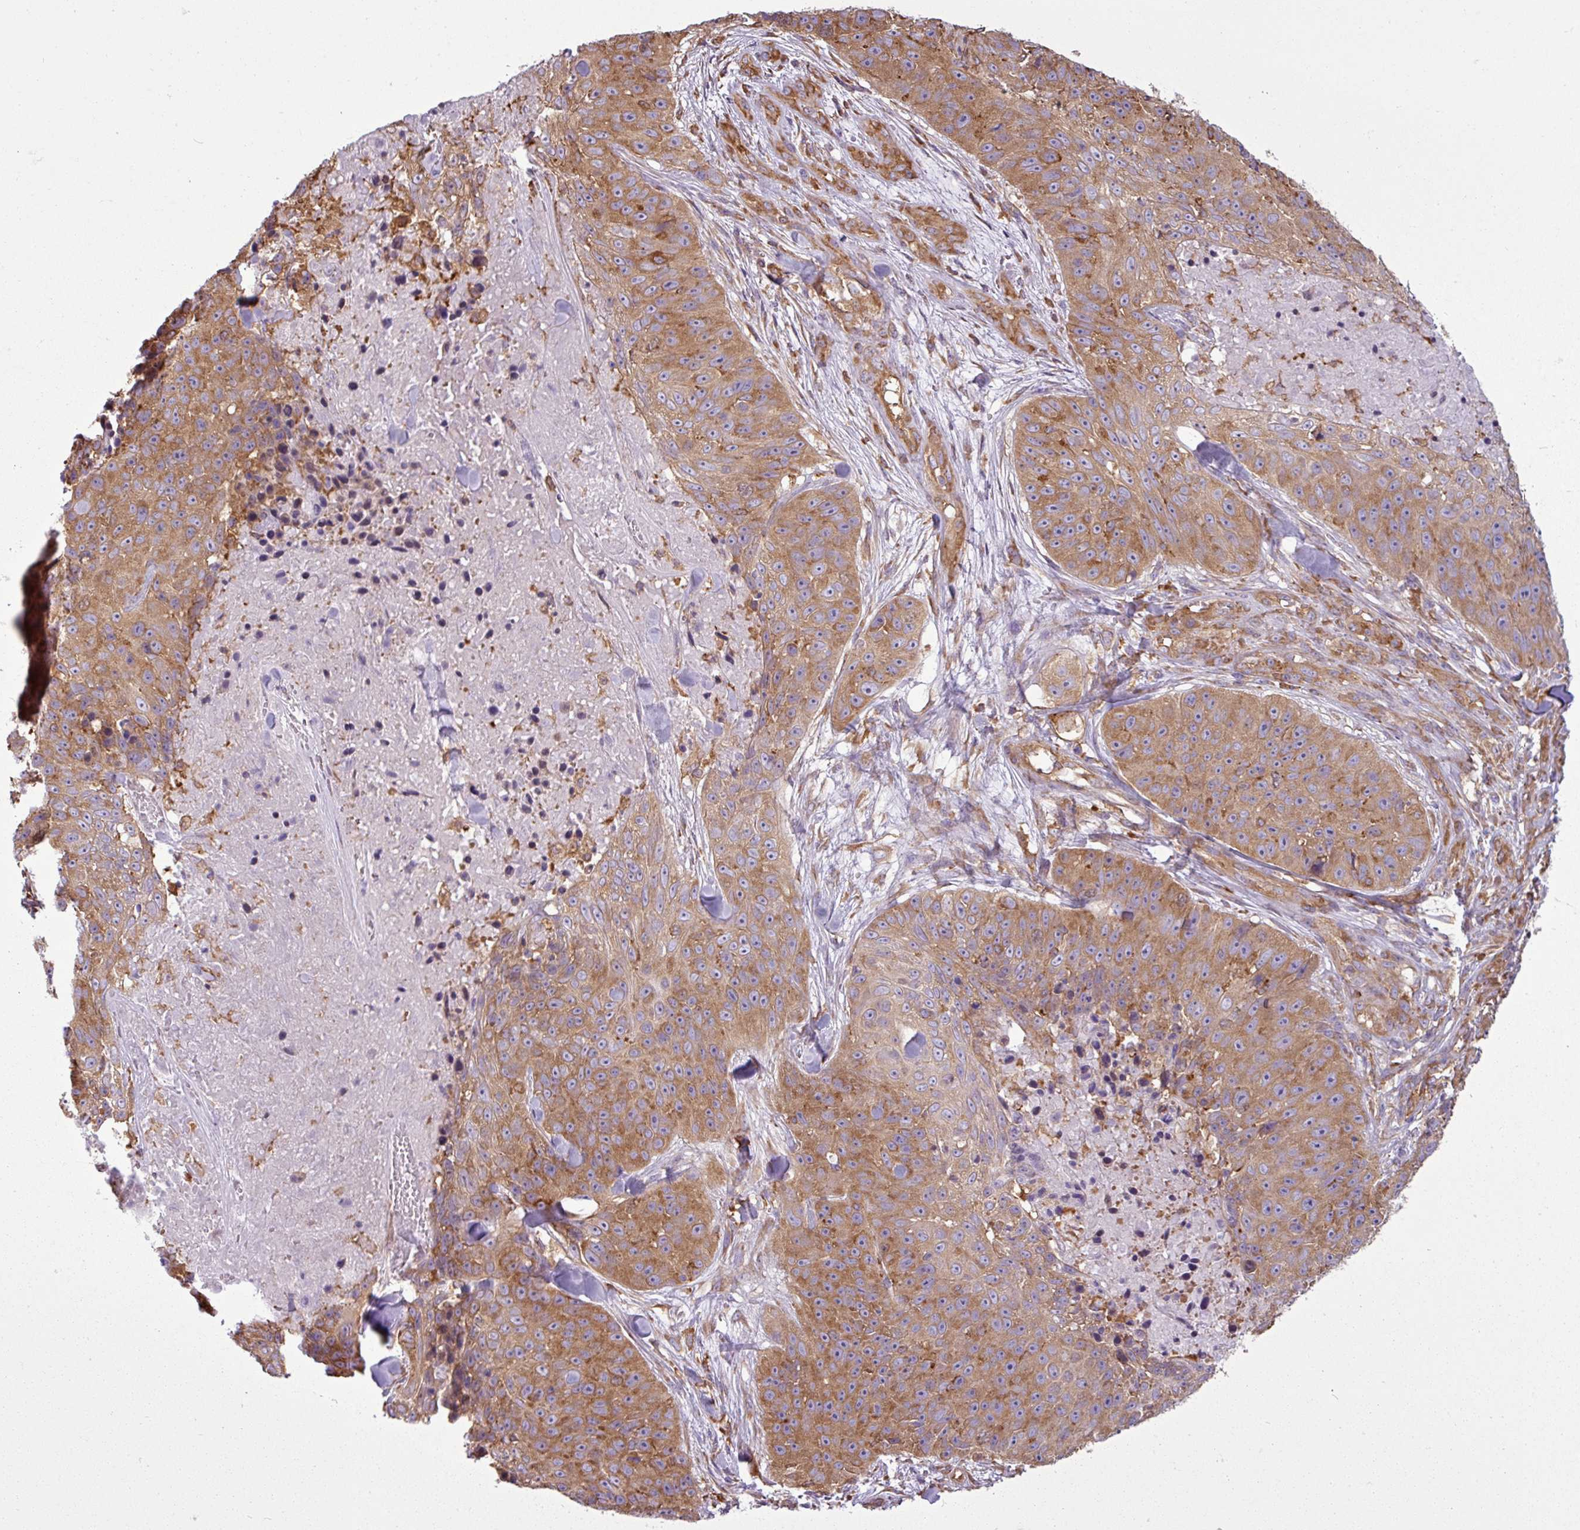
{"staining": {"intensity": "moderate", "quantity": ">75%", "location": "cytoplasmic/membranous"}, "tissue": "skin cancer", "cell_type": "Tumor cells", "image_type": "cancer", "snomed": [{"axis": "morphology", "description": "Squamous cell carcinoma, NOS"}, {"axis": "topography", "description": "Skin"}], "caption": "A brown stain shows moderate cytoplasmic/membranous expression of a protein in human skin cancer (squamous cell carcinoma) tumor cells.", "gene": "PACSIN2", "patient": {"sex": "female", "age": 87}}